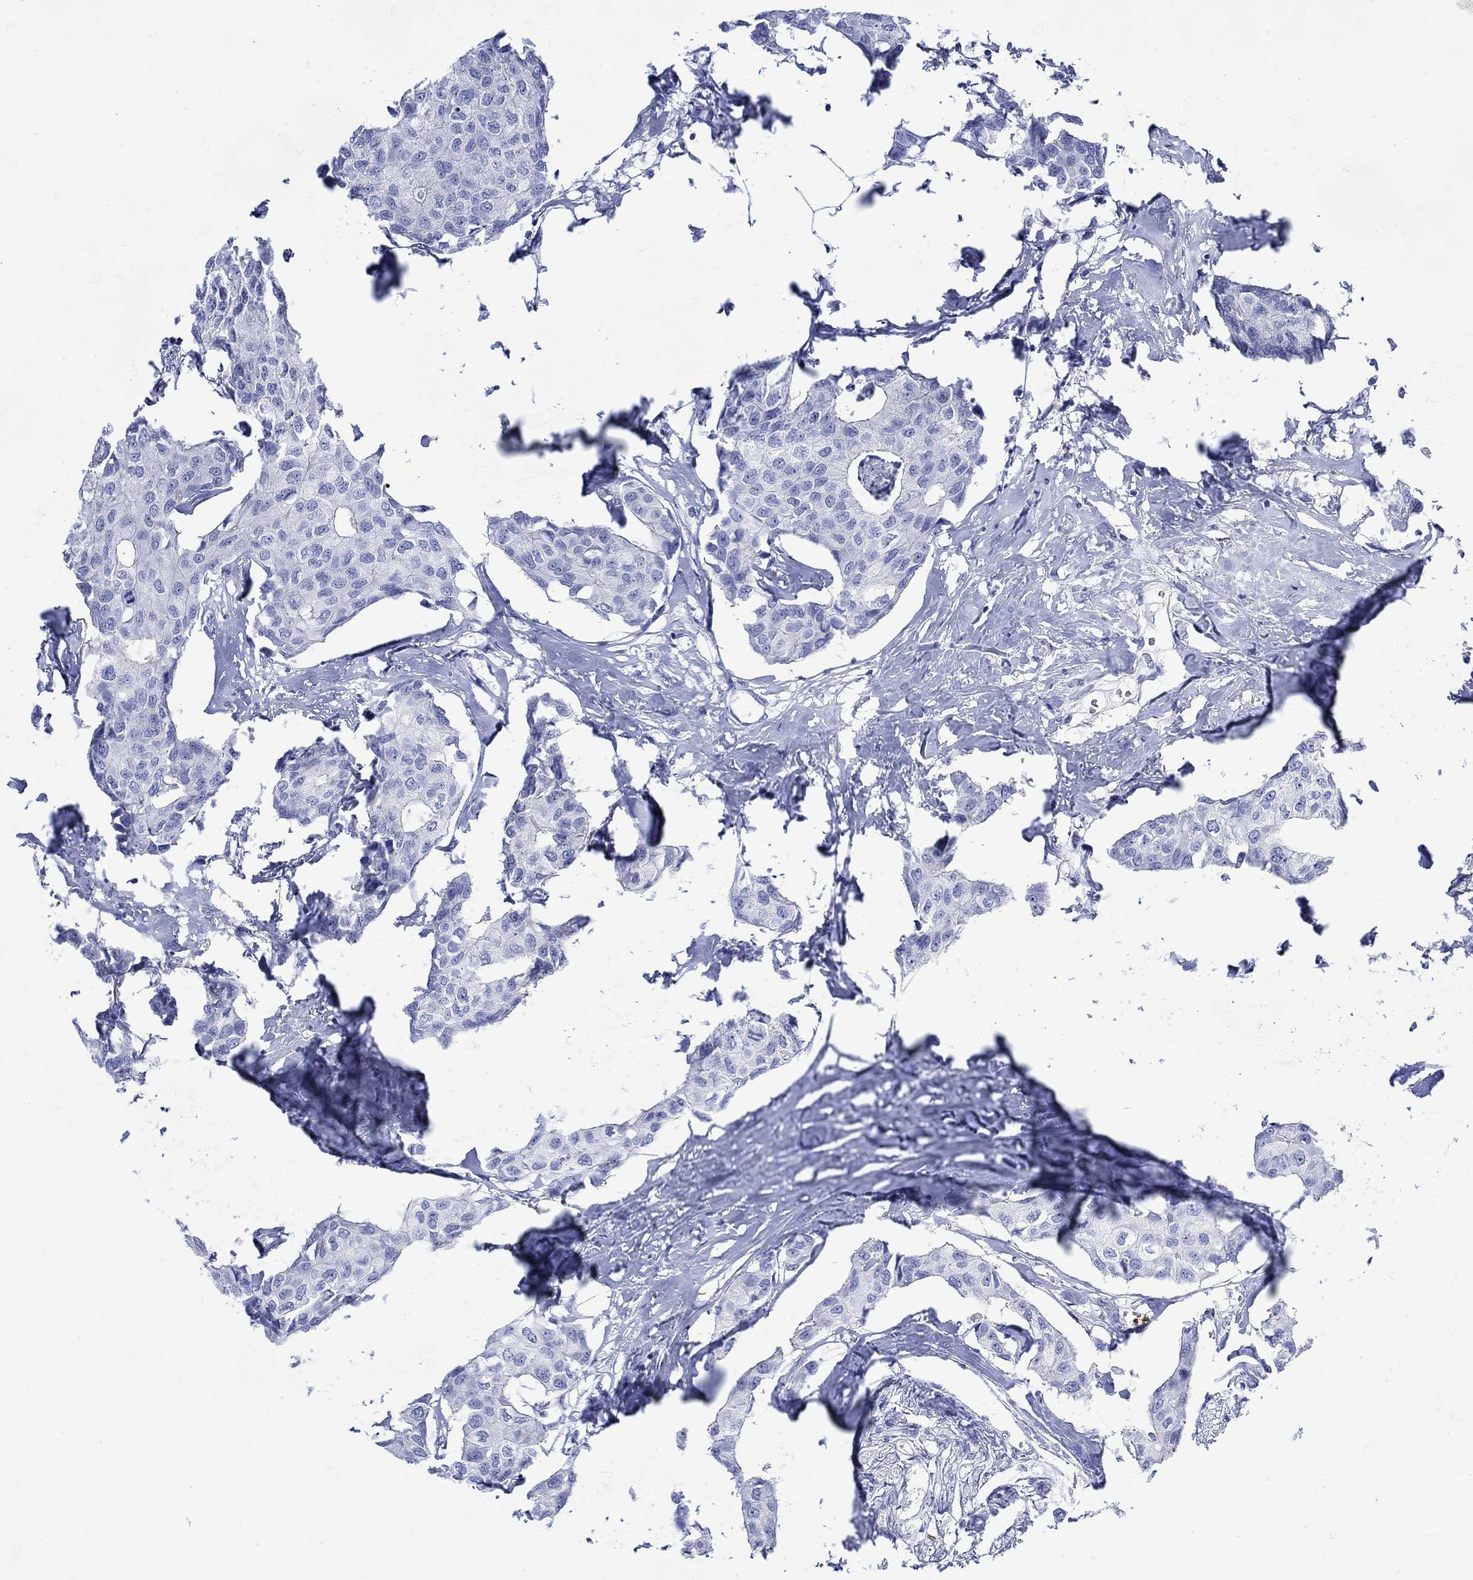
{"staining": {"intensity": "negative", "quantity": "none", "location": "none"}, "tissue": "breast cancer", "cell_type": "Tumor cells", "image_type": "cancer", "snomed": [{"axis": "morphology", "description": "Duct carcinoma"}, {"axis": "topography", "description": "Breast"}], "caption": "IHC histopathology image of neoplastic tissue: human breast cancer (infiltrating ductal carcinoma) stained with DAB (3,3'-diaminobenzidine) displays no significant protein positivity in tumor cells.", "gene": "LINGO3", "patient": {"sex": "female", "age": 80}}